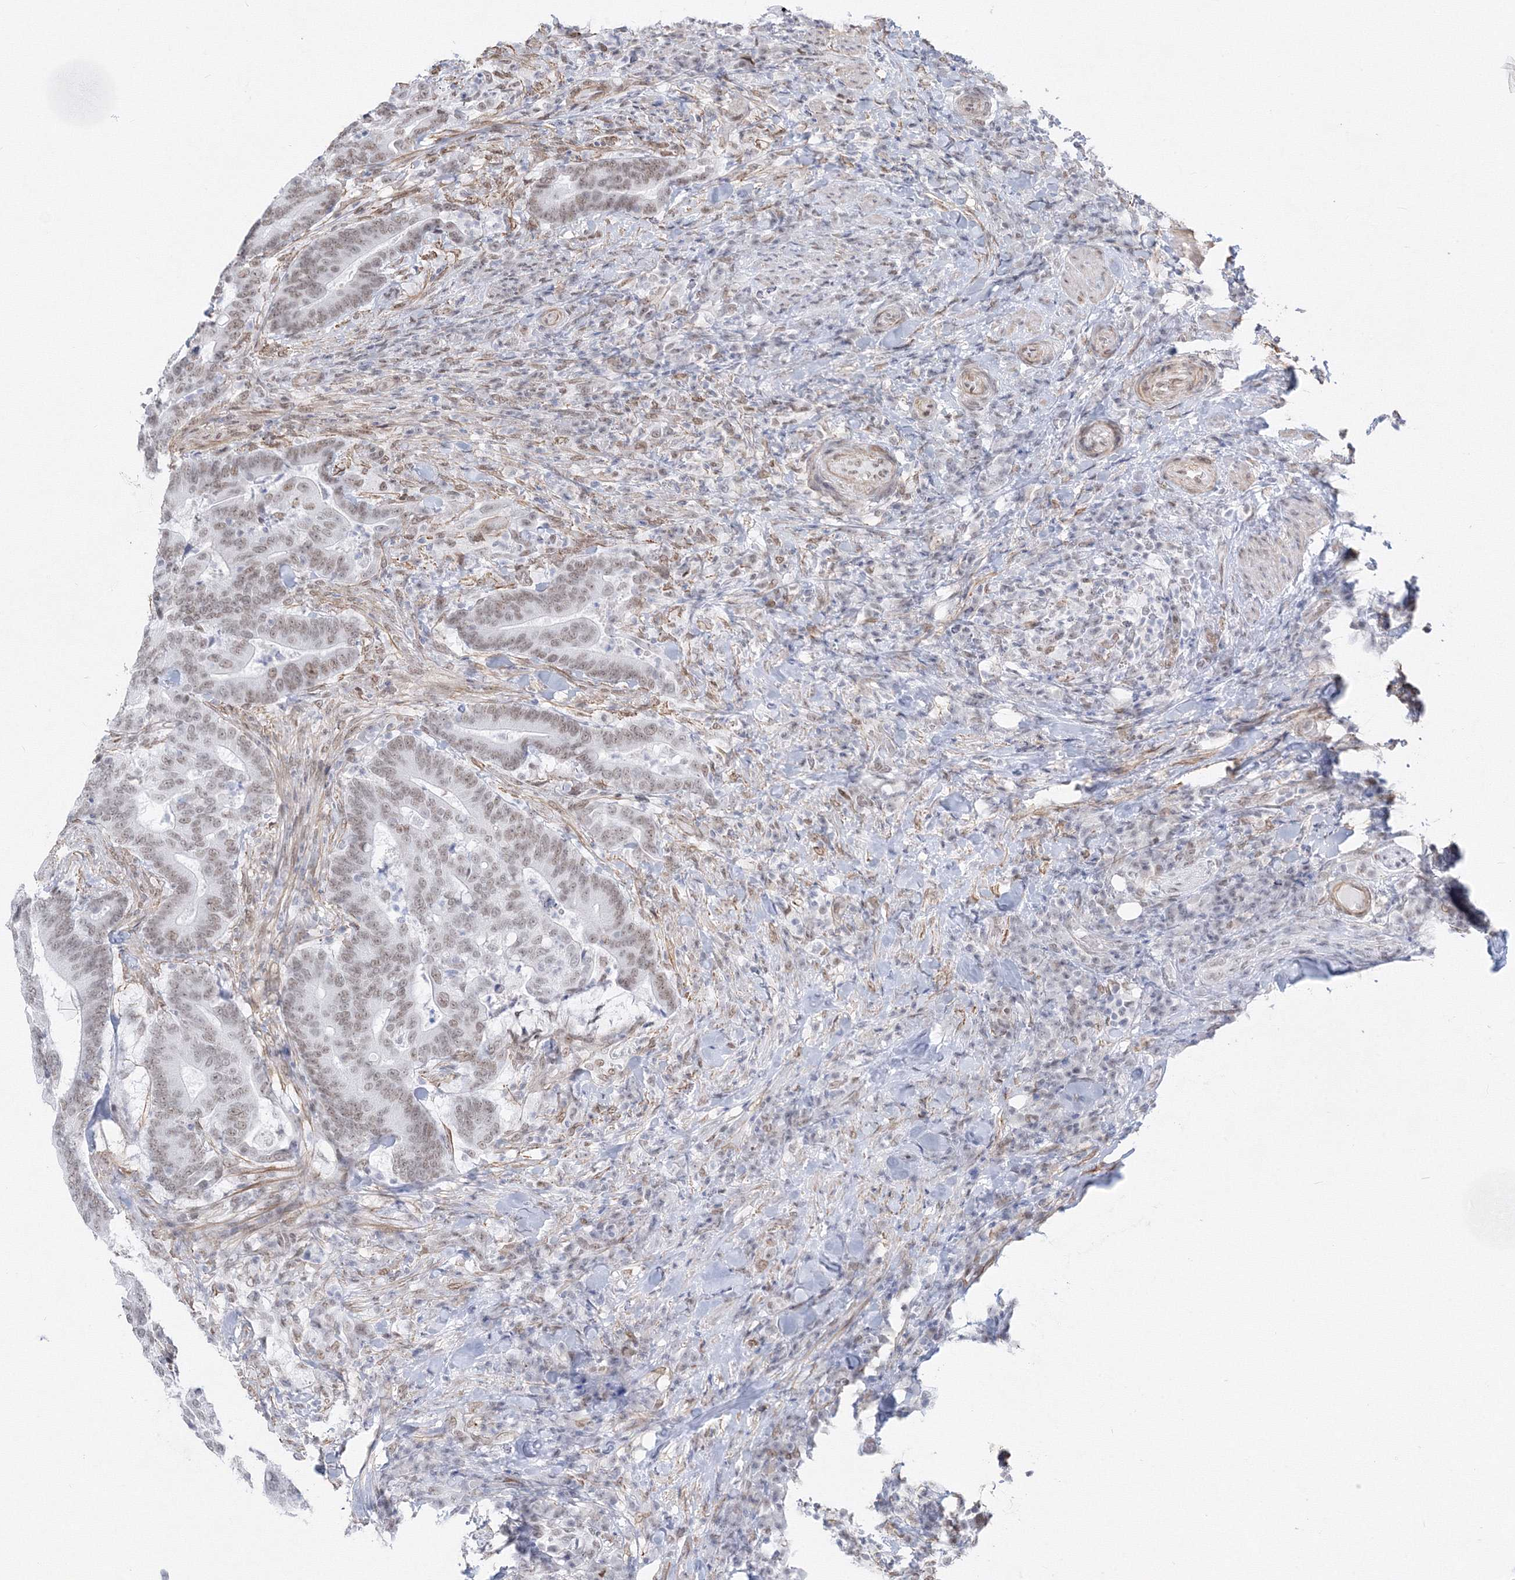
{"staining": {"intensity": "weak", "quantity": ">75%", "location": "nuclear"}, "tissue": "colorectal cancer", "cell_type": "Tumor cells", "image_type": "cancer", "snomed": [{"axis": "morphology", "description": "Adenocarcinoma, NOS"}, {"axis": "topography", "description": "Colon"}], "caption": "DAB (3,3'-diaminobenzidine) immunohistochemical staining of colorectal cancer (adenocarcinoma) reveals weak nuclear protein staining in about >75% of tumor cells.", "gene": "ZNF638", "patient": {"sex": "female", "age": 66}}